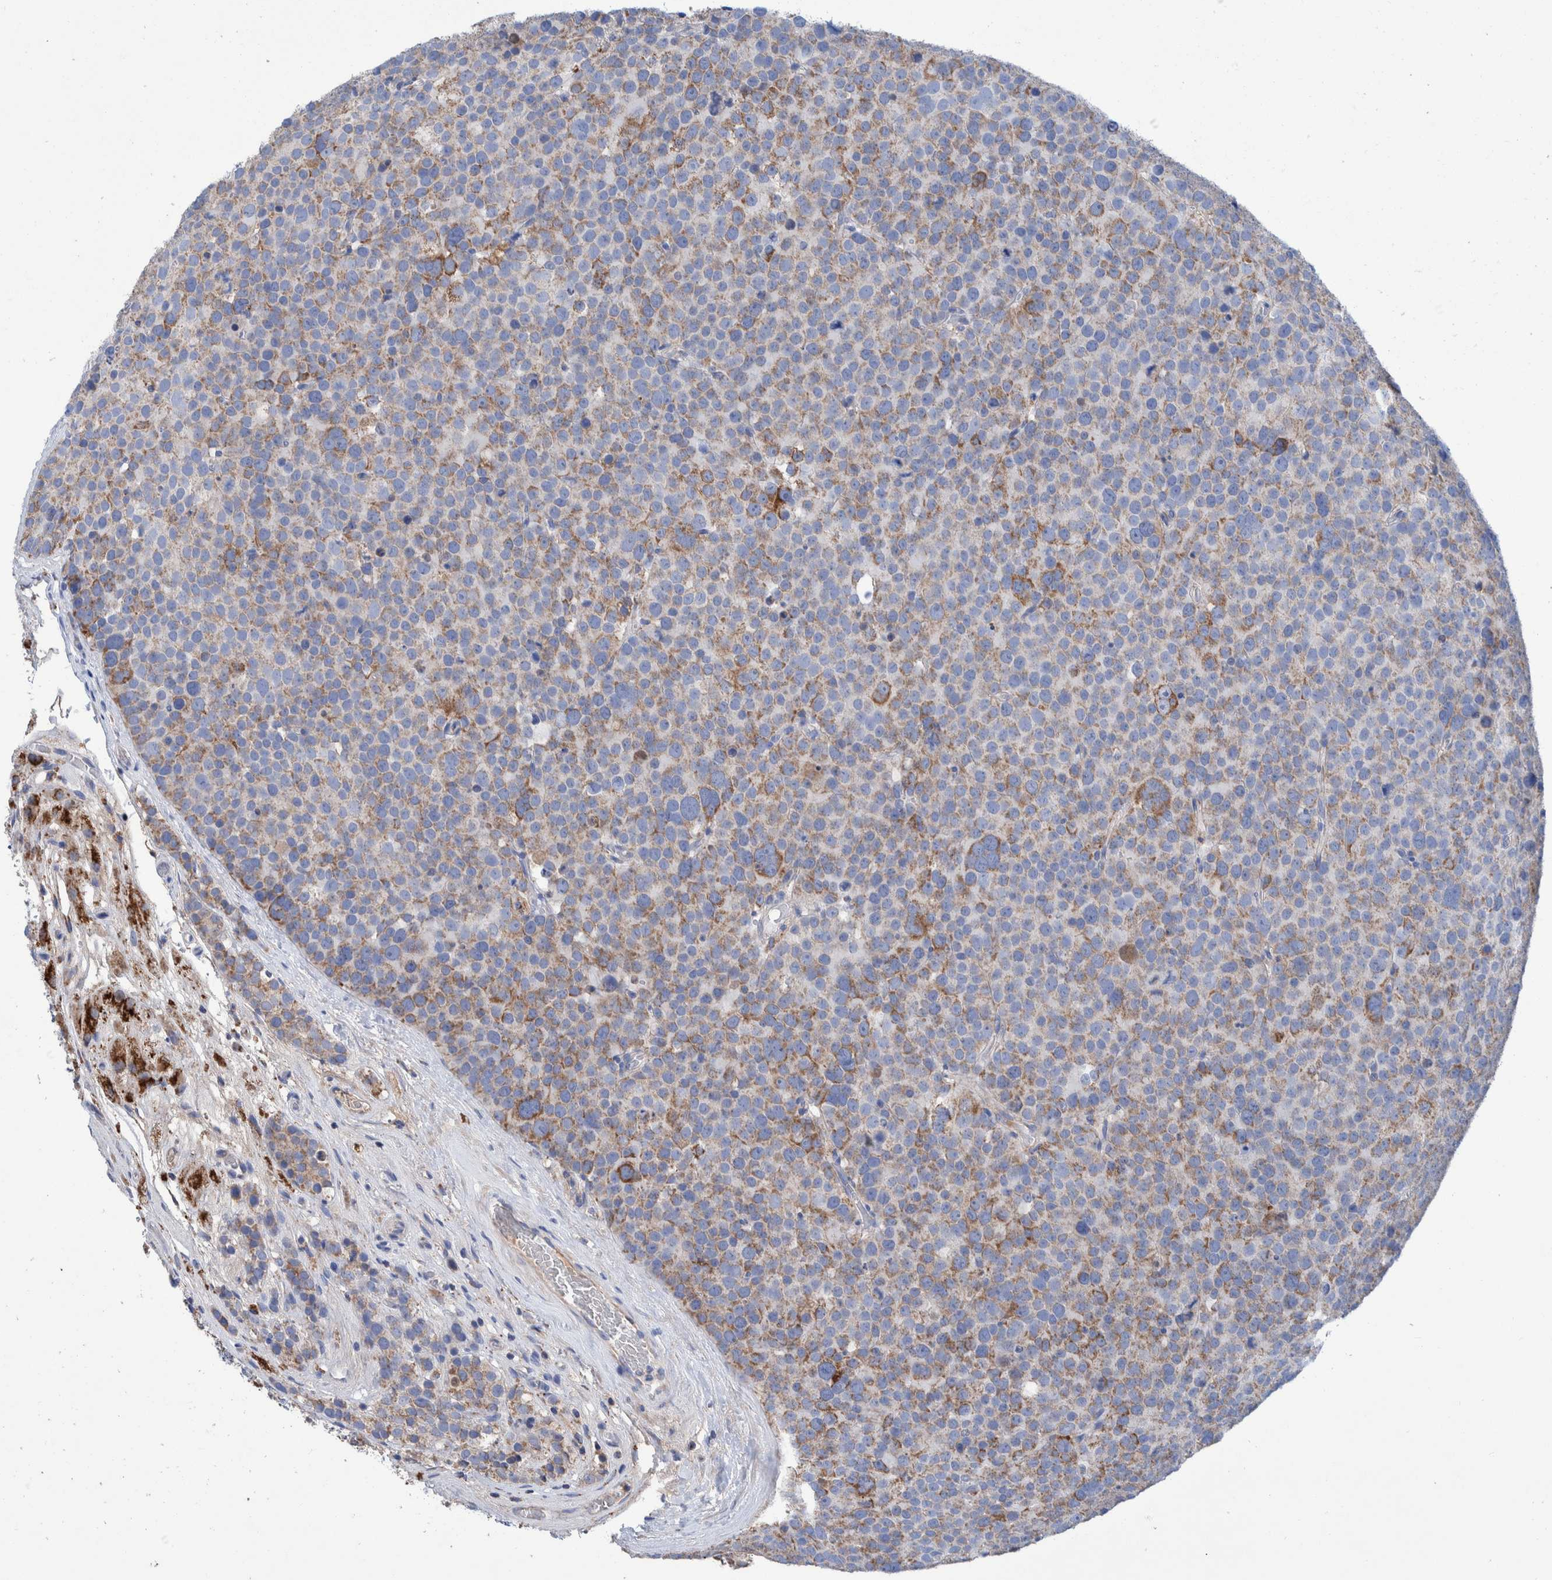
{"staining": {"intensity": "moderate", "quantity": ">75%", "location": "cytoplasmic/membranous"}, "tissue": "testis cancer", "cell_type": "Tumor cells", "image_type": "cancer", "snomed": [{"axis": "morphology", "description": "Seminoma, NOS"}, {"axis": "topography", "description": "Testis"}], "caption": "Seminoma (testis) was stained to show a protein in brown. There is medium levels of moderate cytoplasmic/membranous expression in approximately >75% of tumor cells. Immunohistochemistry stains the protein of interest in brown and the nuclei are stained blue.", "gene": "DECR1", "patient": {"sex": "male", "age": 71}}